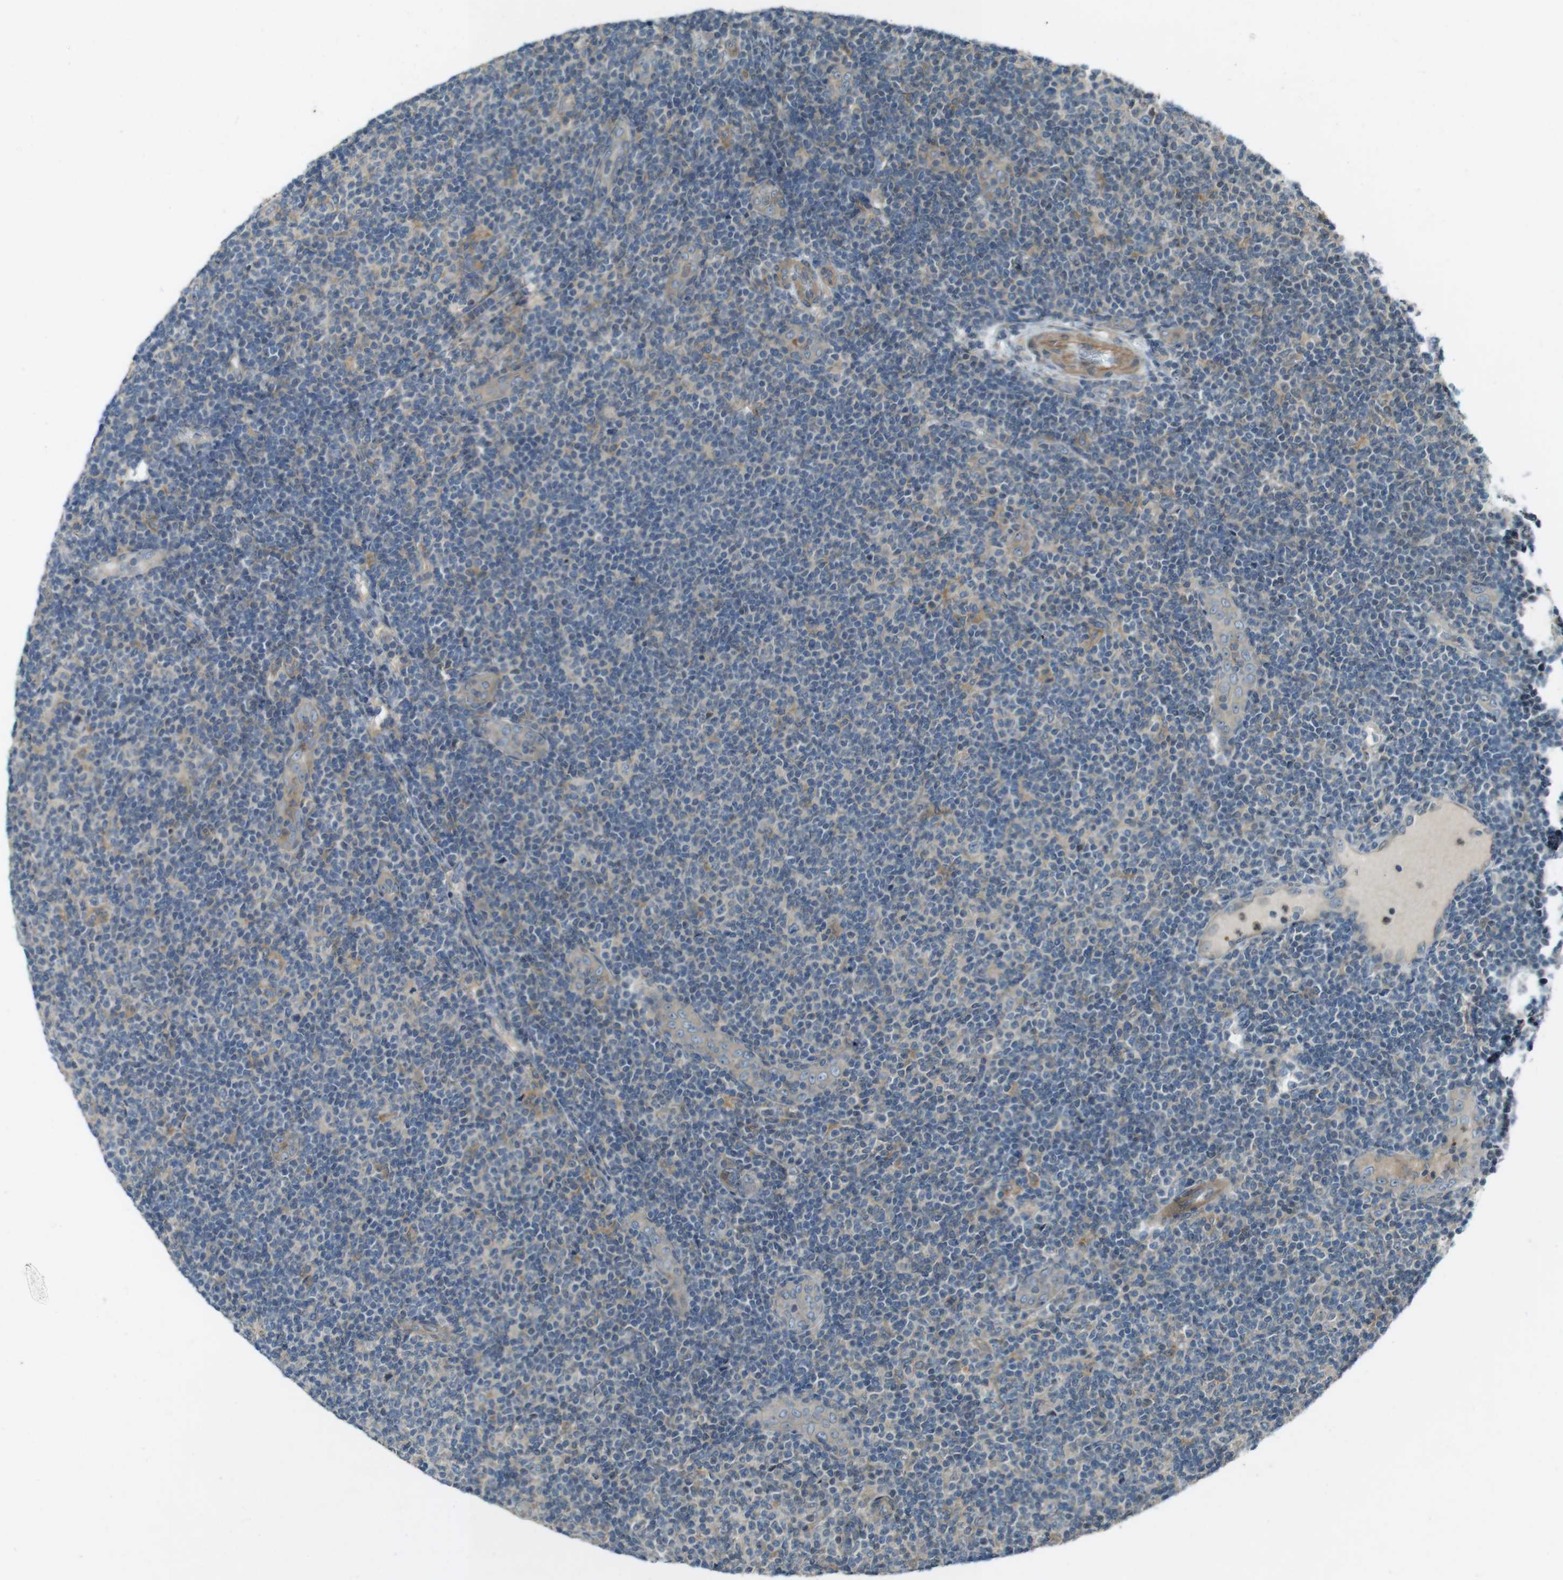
{"staining": {"intensity": "negative", "quantity": "none", "location": "none"}, "tissue": "lymphoma", "cell_type": "Tumor cells", "image_type": "cancer", "snomed": [{"axis": "morphology", "description": "Malignant lymphoma, non-Hodgkin's type, Low grade"}, {"axis": "topography", "description": "Lymph node"}], "caption": "Malignant lymphoma, non-Hodgkin's type (low-grade) was stained to show a protein in brown. There is no significant expression in tumor cells.", "gene": "ZYX", "patient": {"sex": "male", "age": 83}}